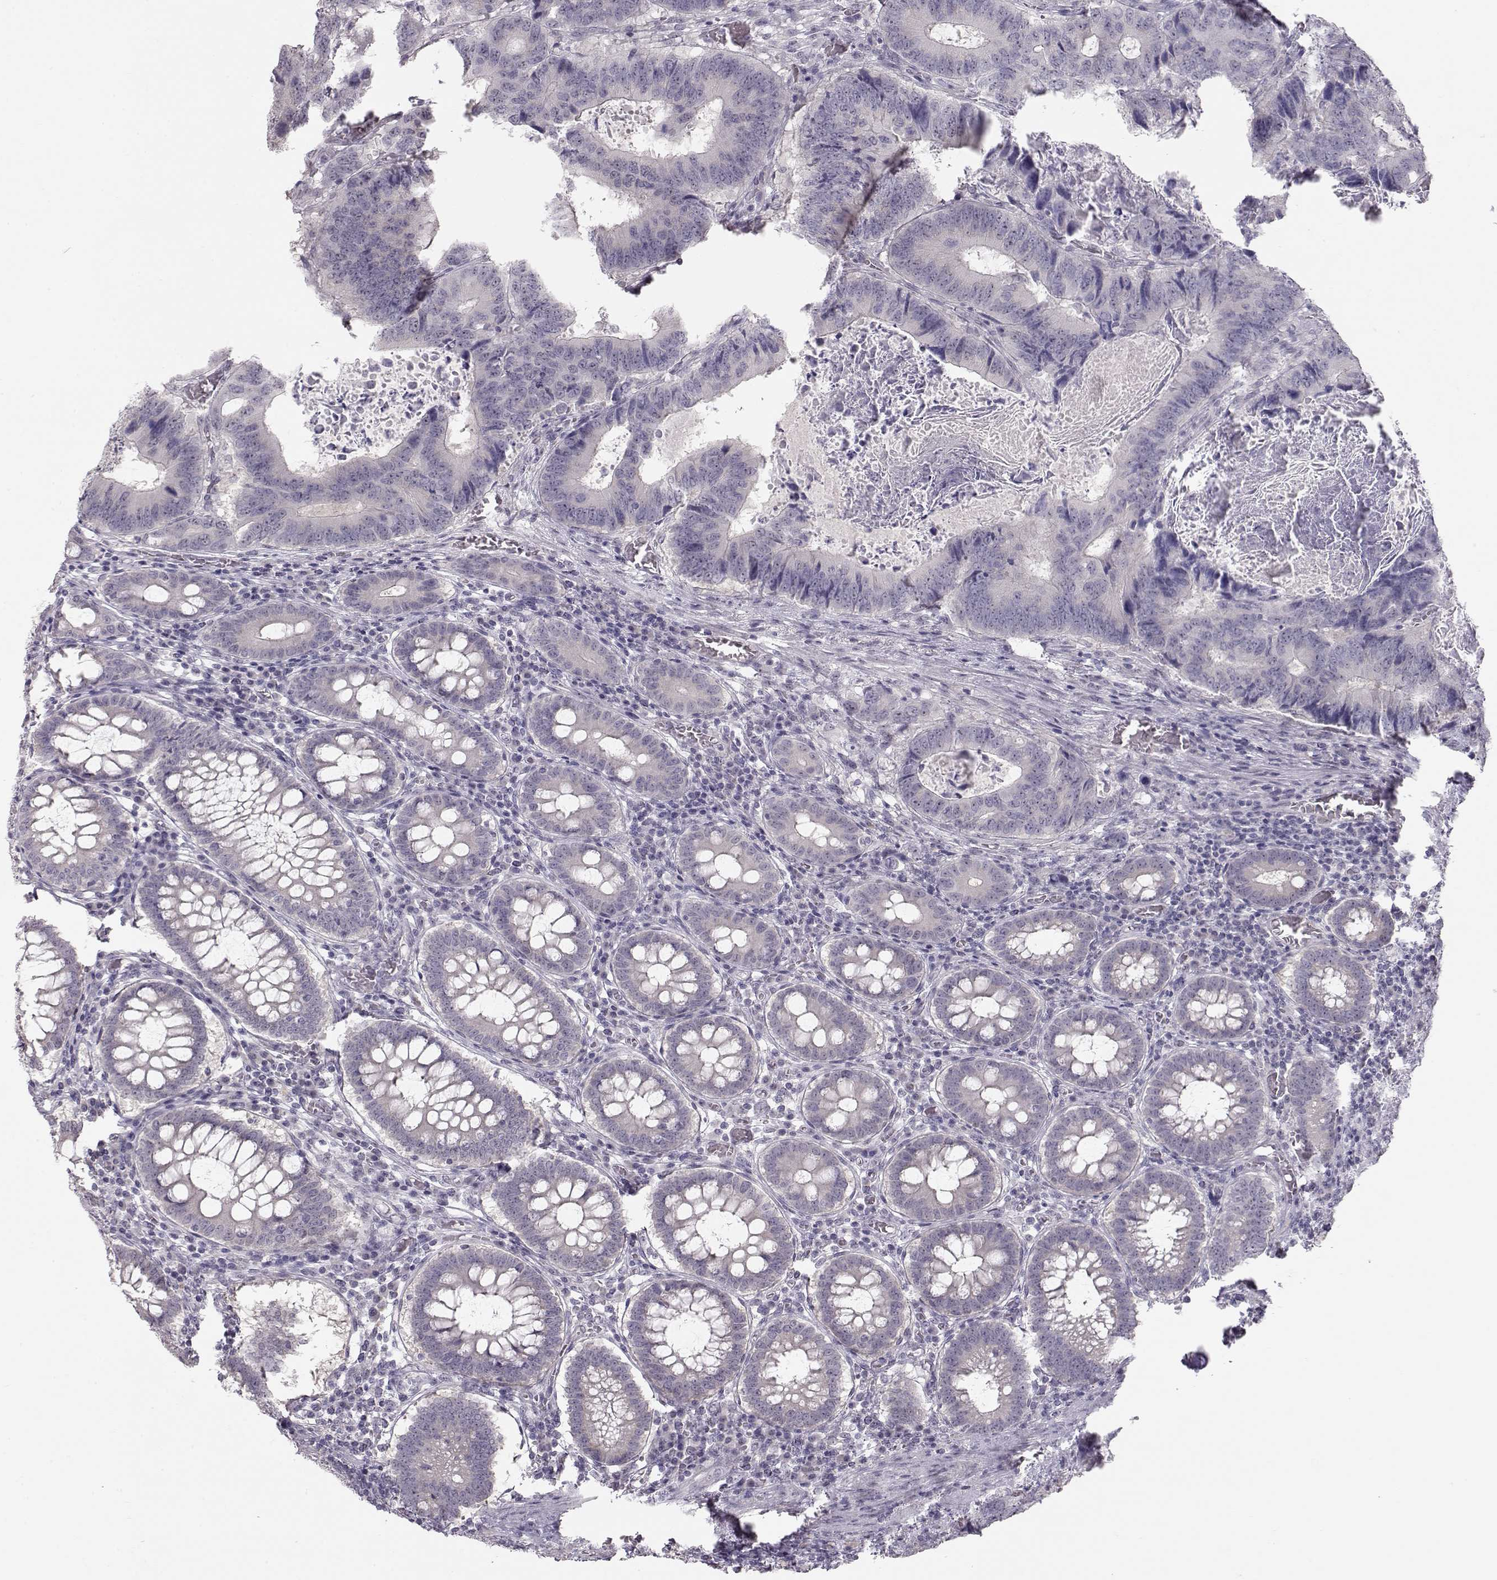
{"staining": {"intensity": "negative", "quantity": "none", "location": "none"}, "tissue": "colorectal cancer", "cell_type": "Tumor cells", "image_type": "cancer", "snomed": [{"axis": "morphology", "description": "Adenocarcinoma, NOS"}, {"axis": "topography", "description": "Colon"}], "caption": "There is no significant expression in tumor cells of colorectal adenocarcinoma.", "gene": "FAM205A", "patient": {"sex": "female", "age": 82}}